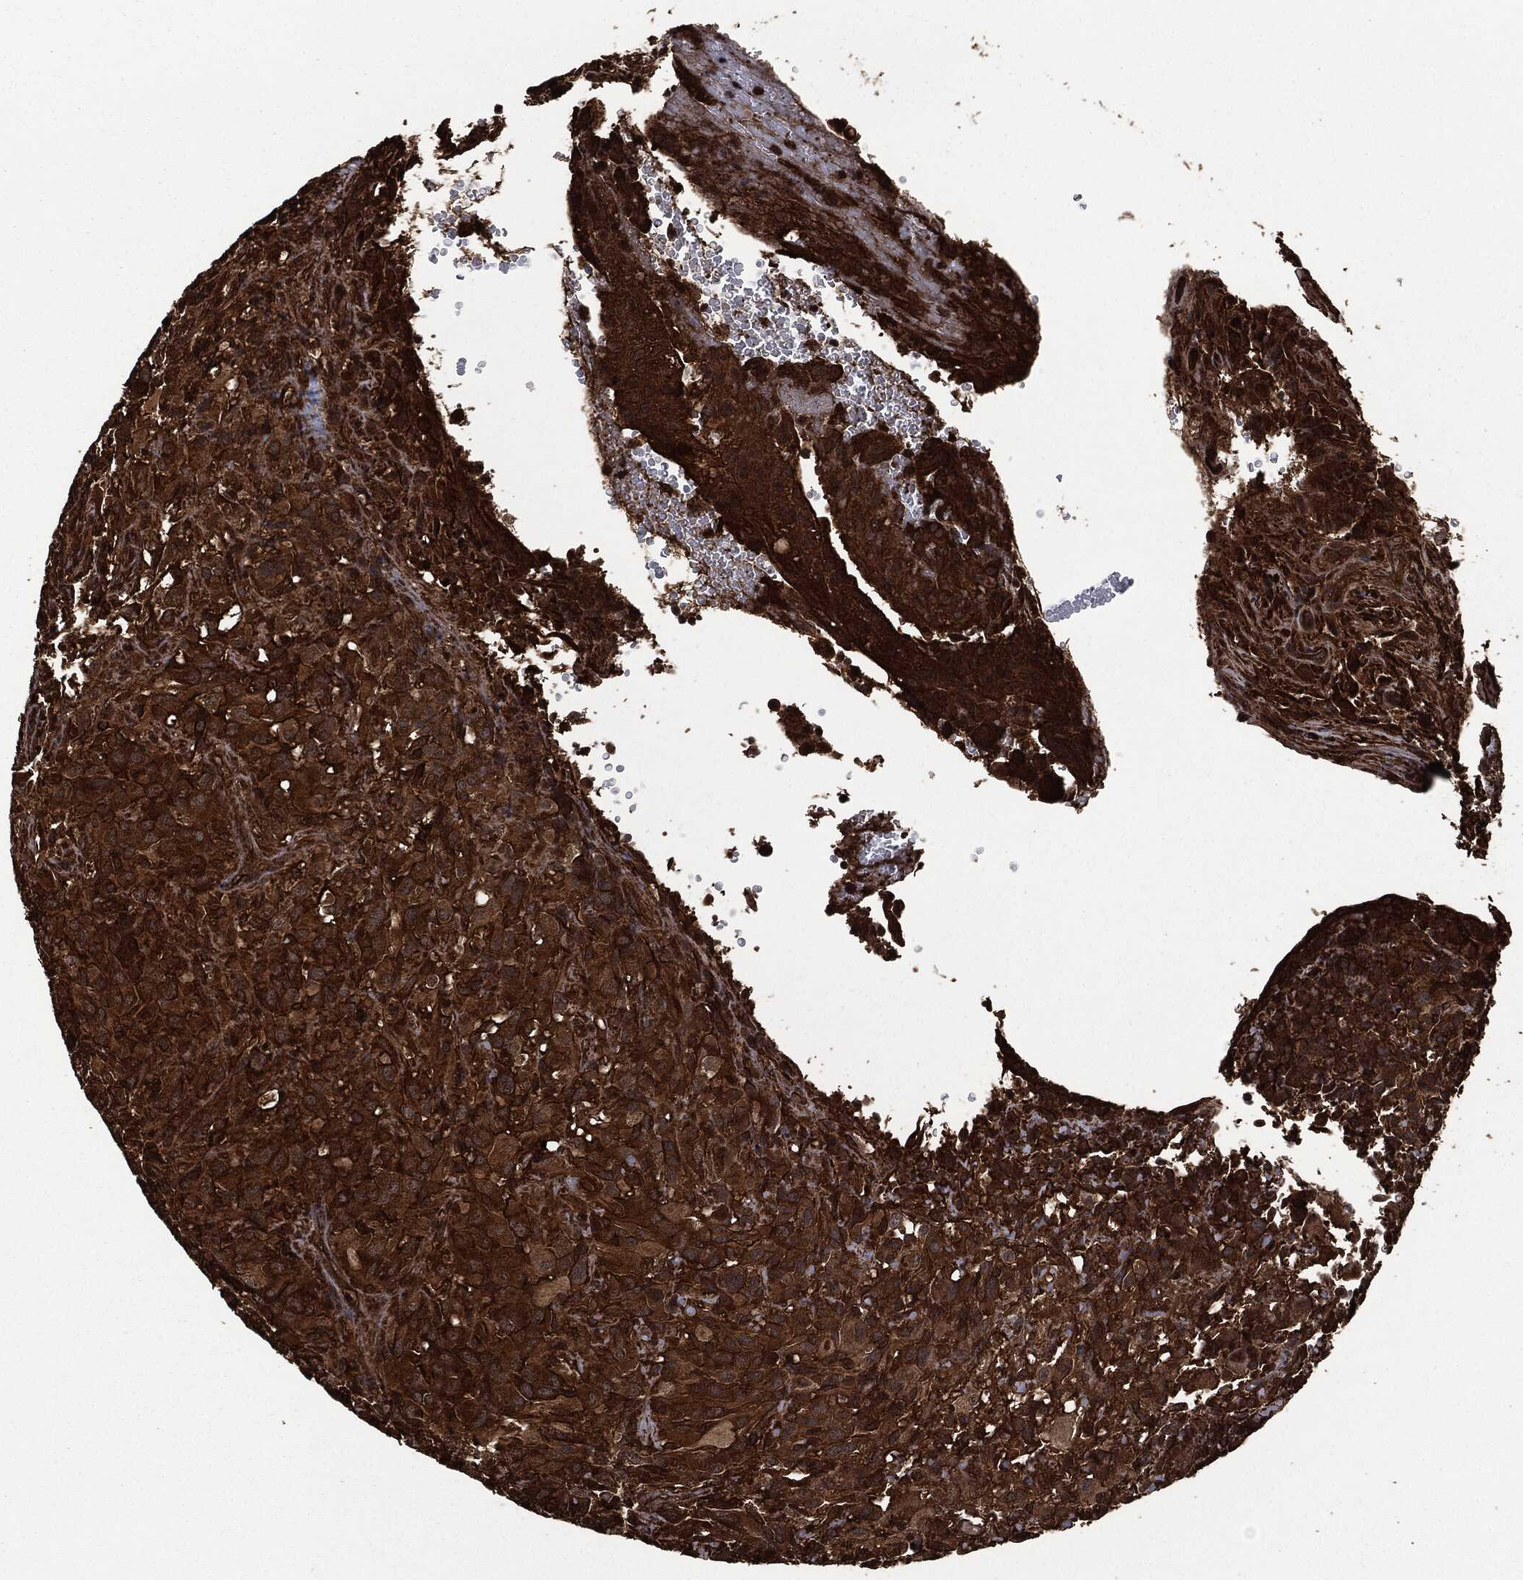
{"staining": {"intensity": "moderate", "quantity": "25%-75%", "location": "cytoplasmic/membranous"}, "tissue": "glioma", "cell_type": "Tumor cells", "image_type": "cancer", "snomed": [{"axis": "morphology", "description": "Glioma, malignant, High grade"}, {"axis": "topography", "description": "Cerebral cortex"}], "caption": "Immunohistochemical staining of human malignant high-grade glioma displays medium levels of moderate cytoplasmic/membranous staining in about 25%-75% of tumor cells.", "gene": "HRAS", "patient": {"sex": "male", "age": 35}}